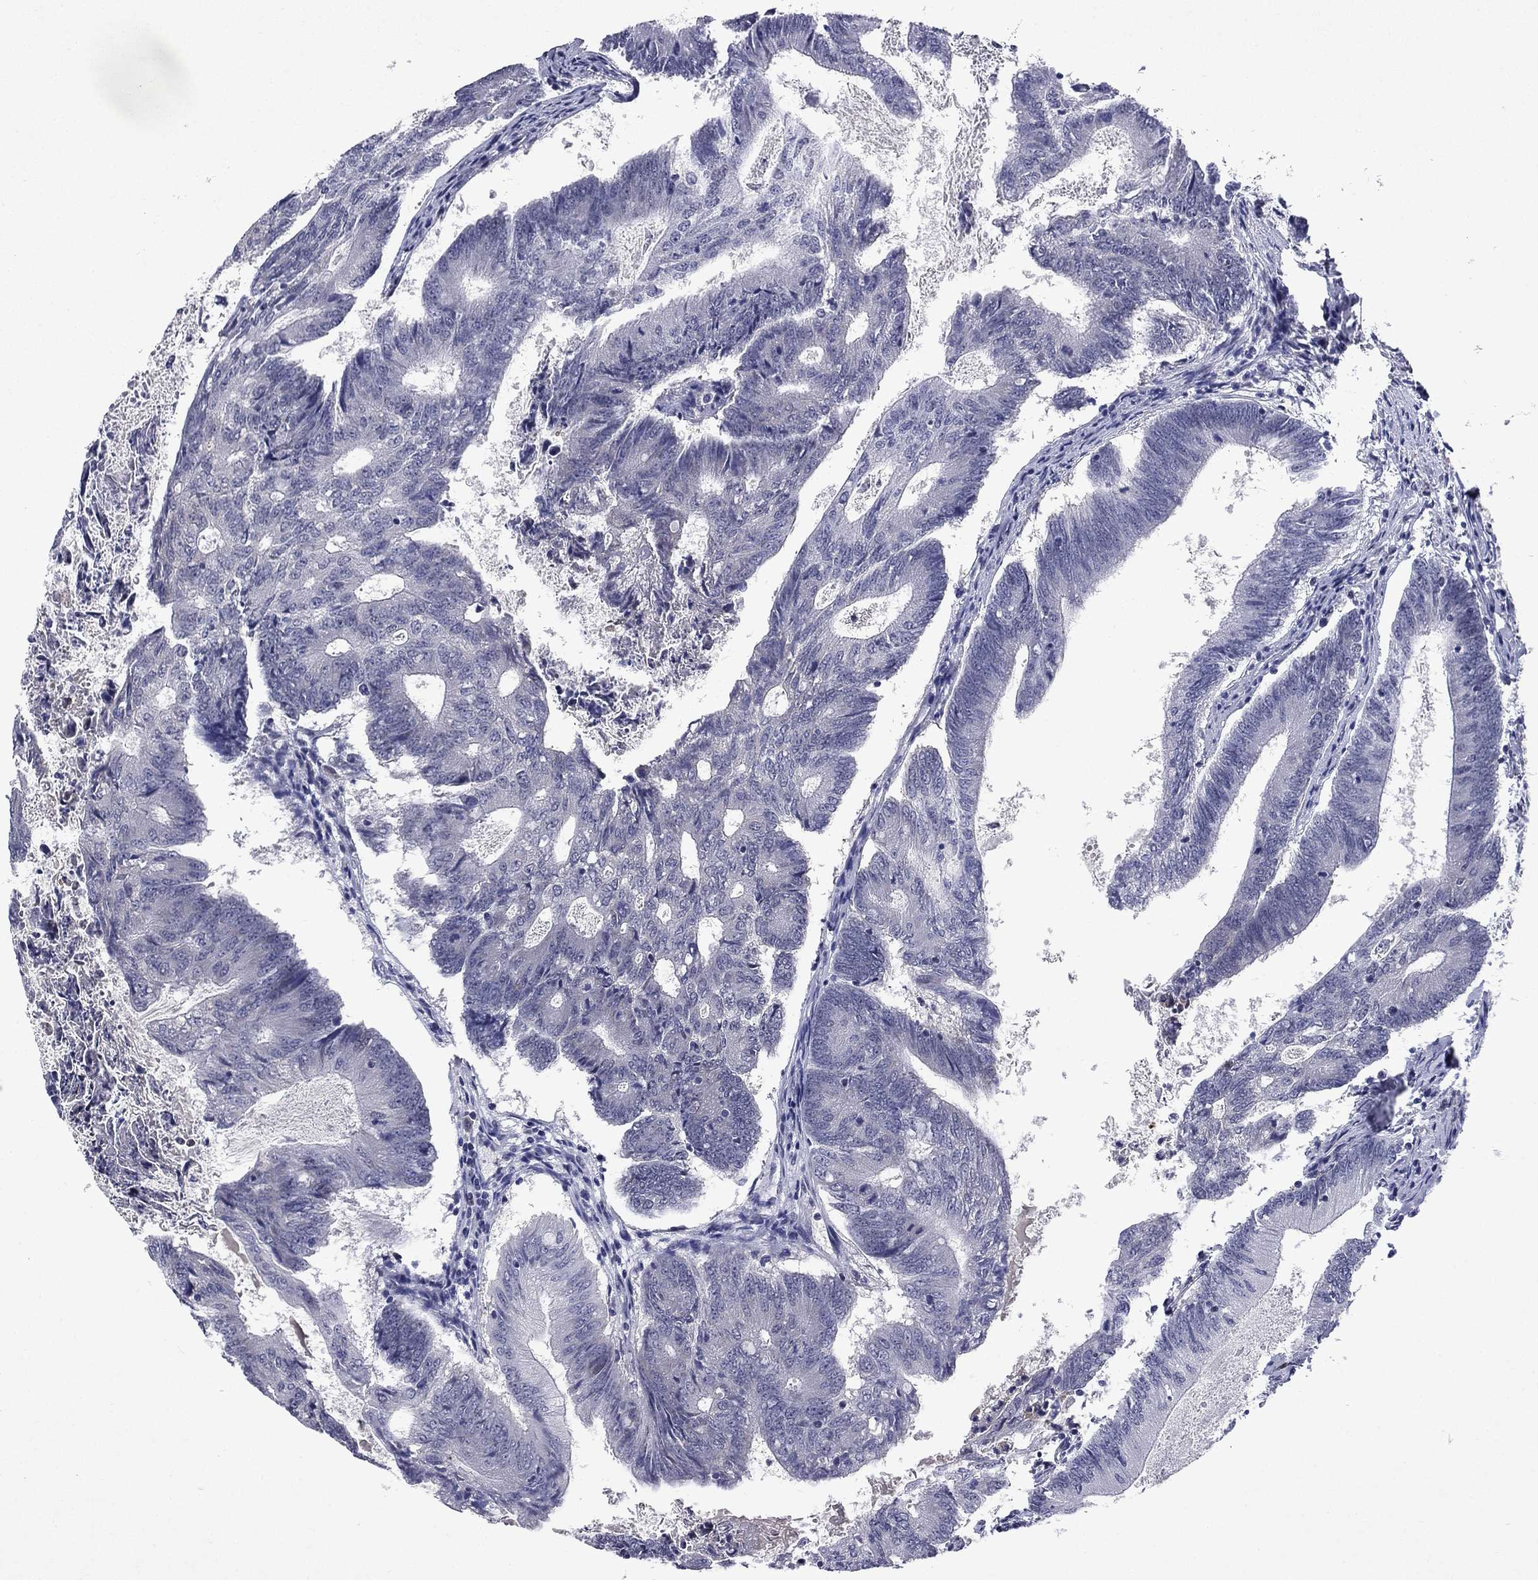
{"staining": {"intensity": "negative", "quantity": "none", "location": "none"}, "tissue": "colorectal cancer", "cell_type": "Tumor cells", "image_type": "cancer", "snomed": [{"axis": "morphology", "description": "Adenocarcinoma, NOS"}, {"axis": "topography", "description": "Colon"}], "caption": "IHC image of neoplastic tissue: human colorectal adenocarcinoma stained with DAB demonstrates no significant protein positivity in tumor cells. (DAB immunohistochemistry with hematoxylin counter stain).", "gene": "ECM1", "patient": {"sex": "female", "age": 70}}